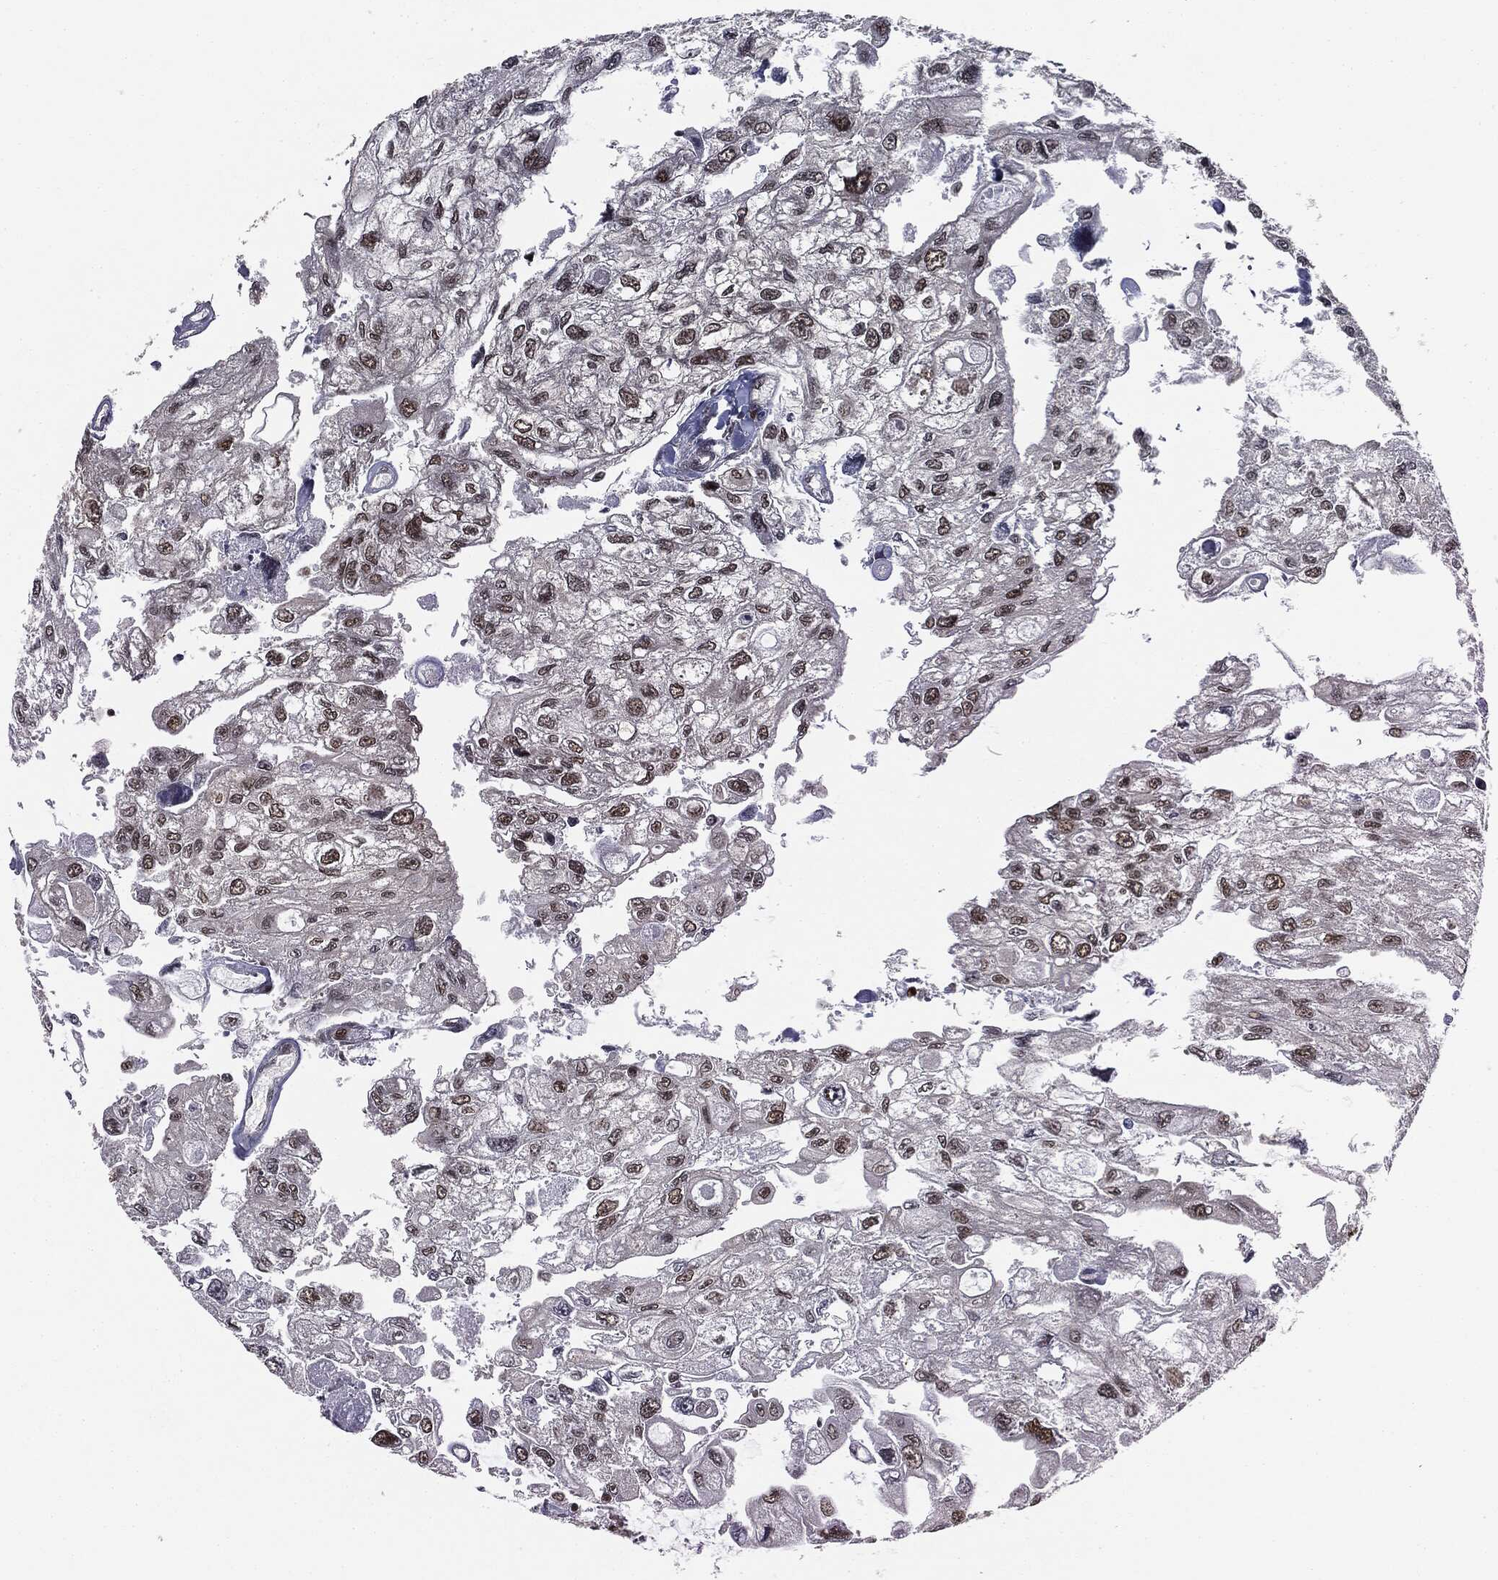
{"staining": {"intensity": "moderate", "quantity": ">75%", "location": "nuclear"}, "tissue": "urothelial cancer", "cell_type": "Tumor cells", "image_type": "cancer", "snomed": [{"axis": "morphology", "description": "Urothelial carcinoma, High grade"}, {"axis": "topography", "description": "Urinary bladder"}], "caption": "Urothelial cancer tissue demonstrates moderate nuclear expression in about >75% of tumor cells", "gene": "TBC1D22A", "patient": {"sex": "male", "age": 59}}